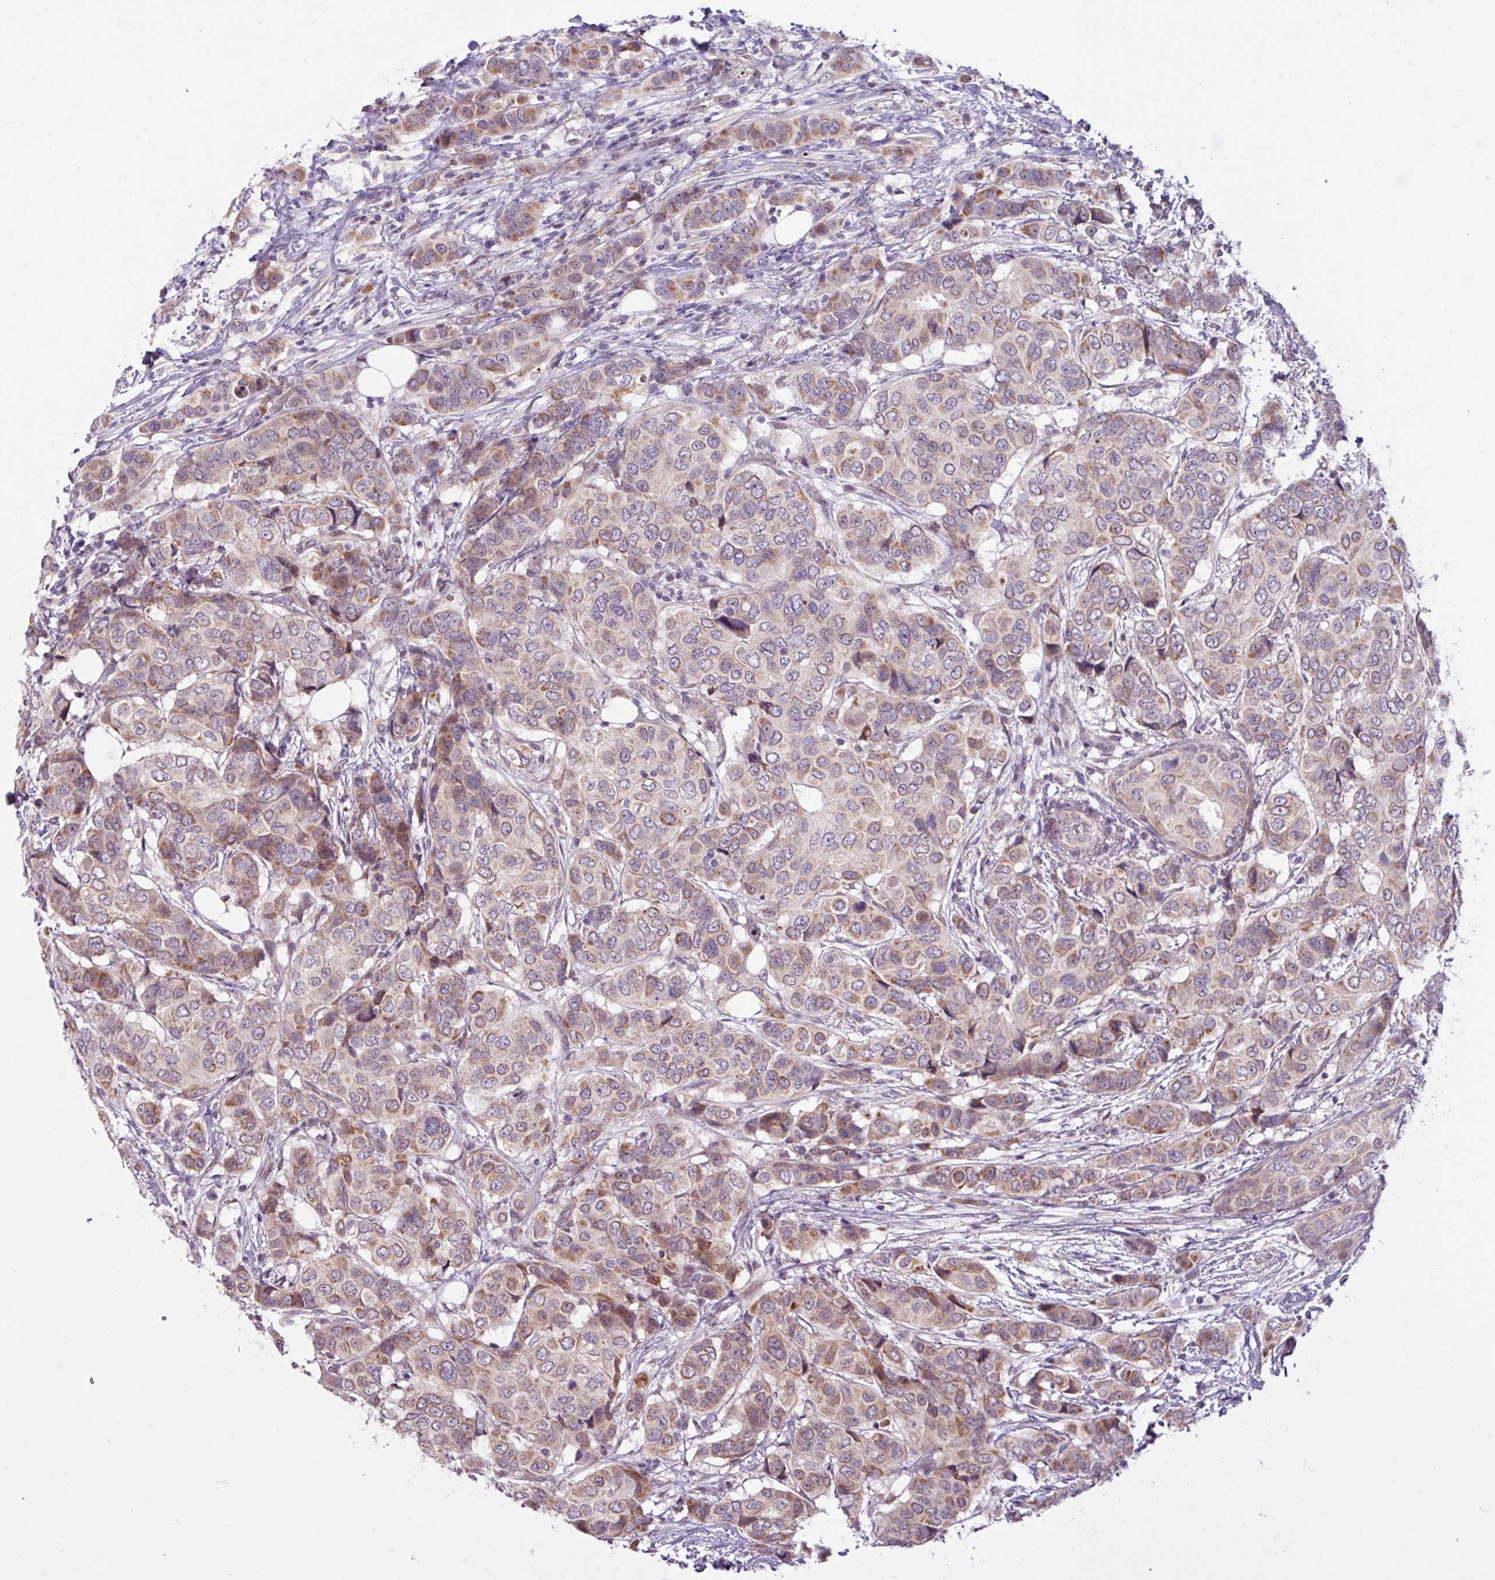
{"staining": {"intensity": "moderate", "quantity": "25%-75%", "location": "cytoplasmic/membranous"}, "tissue": "breast cancer", "cell_type": "Tumor cells", "image_type": "cancer", "snomed": [{"axis": "morphology", "description": "Lobular carcinoma"}, {"axis": "topography", "description": "Breast"}], "caption": "A high-resolution image shows immunohistochemistry (IHC) staining of breast lobular carcinoma, which exhibits moderate cytoplasmic/membranous positivity in approximately 25%-75% of tumor cells. The staining was performed using DAB (3,3'-diaminobenzidine), with brown indicating positive protein expression. Nuclei are stained blue with hematoxylin.", "gene": "OGFOD3", "patient": {"sex": "female", "age": 51}}